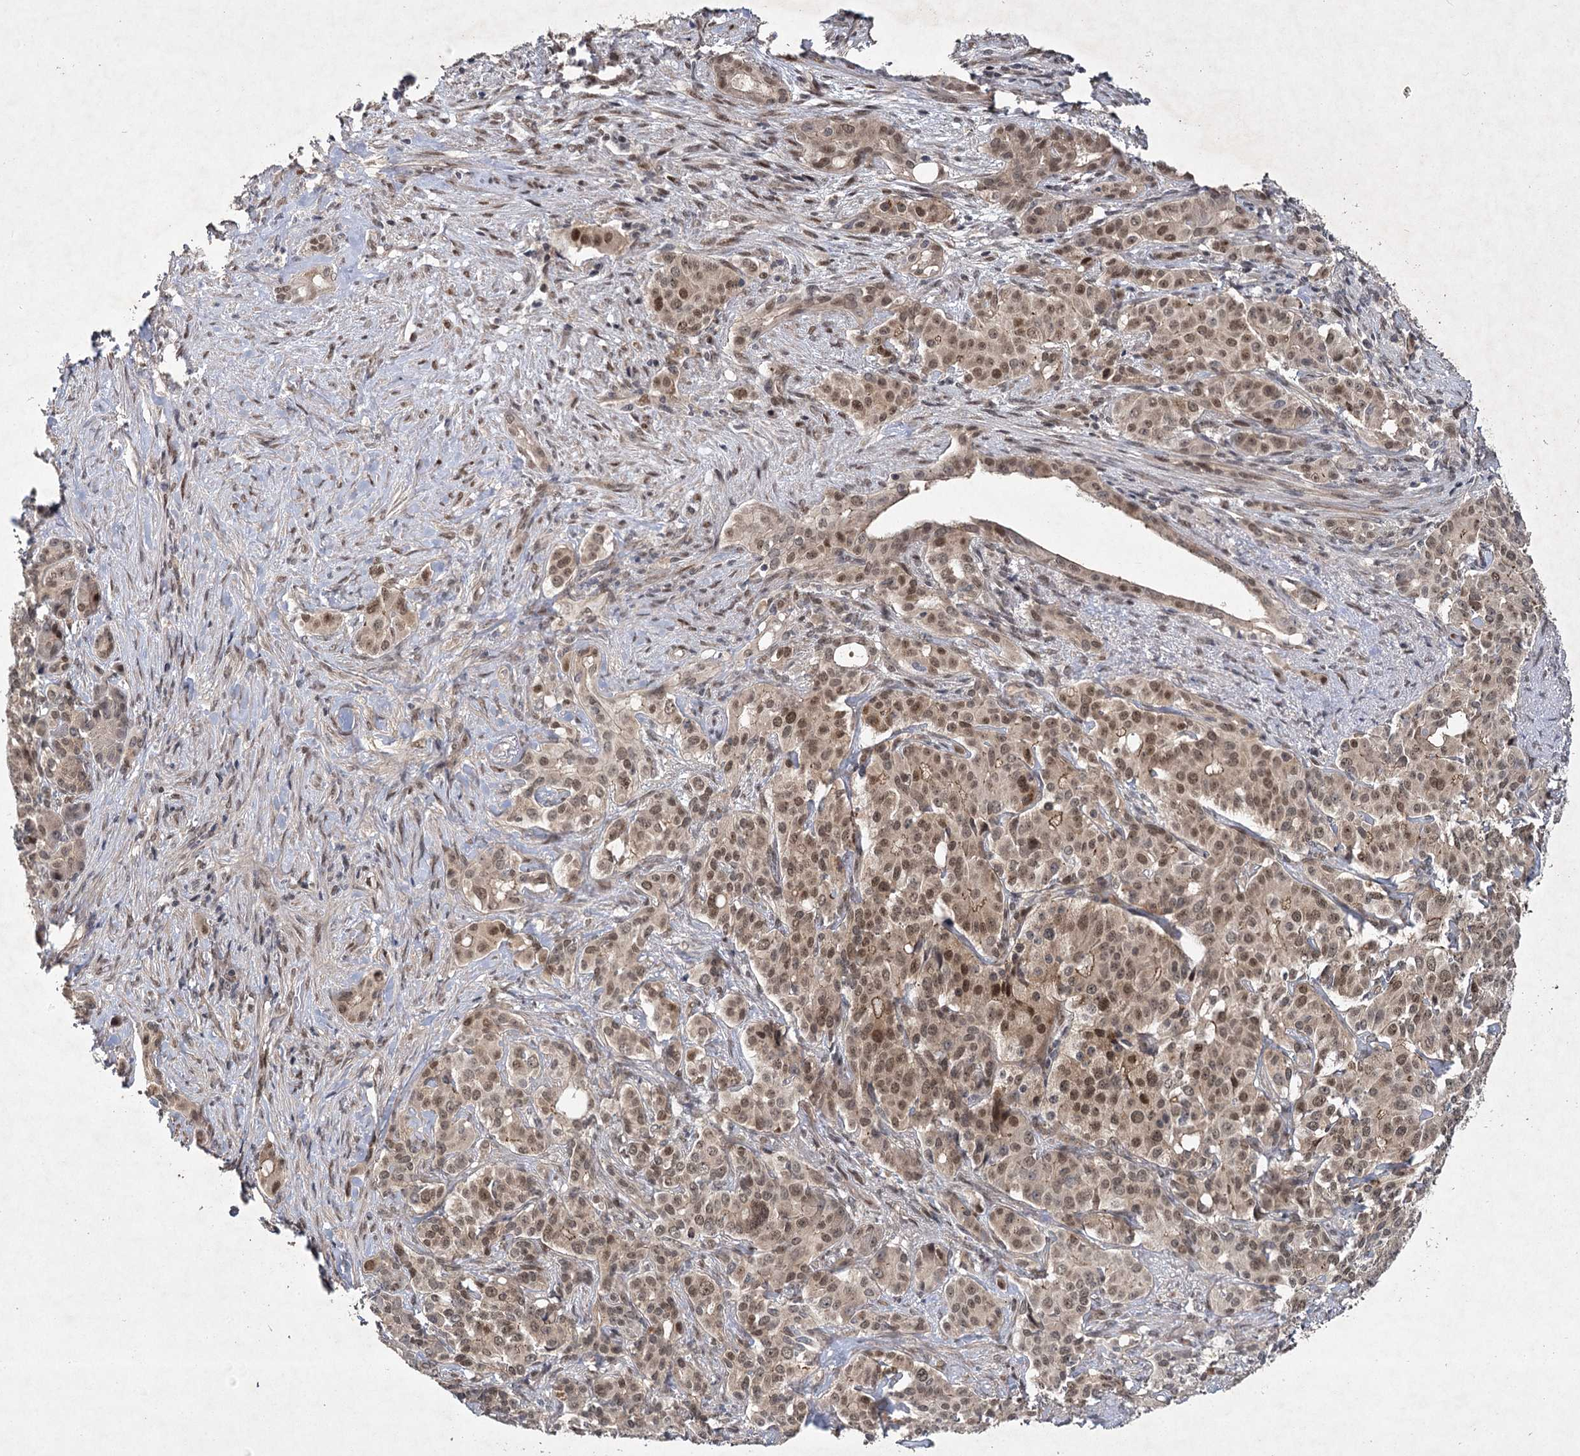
{"staining": {"intensity": "moderate", "quantity": ">75%", "location": "cytoplasmic/membranous,nuclear"}, "tissue": "pancreatic cancer", "cell_type": "Tumor cells", "image_type": "cancer", "snomed": [{"axis": "morphology", "description": "Adenocarcinoma, NOS"}, {"axis": "topography", "description": "Pancreas"}], "caption": "Protein staining demonstrates moderate cytoplasmic/membranous and nuclear expression in about >75% of tumor cells in pancreatic cancer.", "gene": "DCUN1D4", "patient": {"sex": "female", "age": 74}}